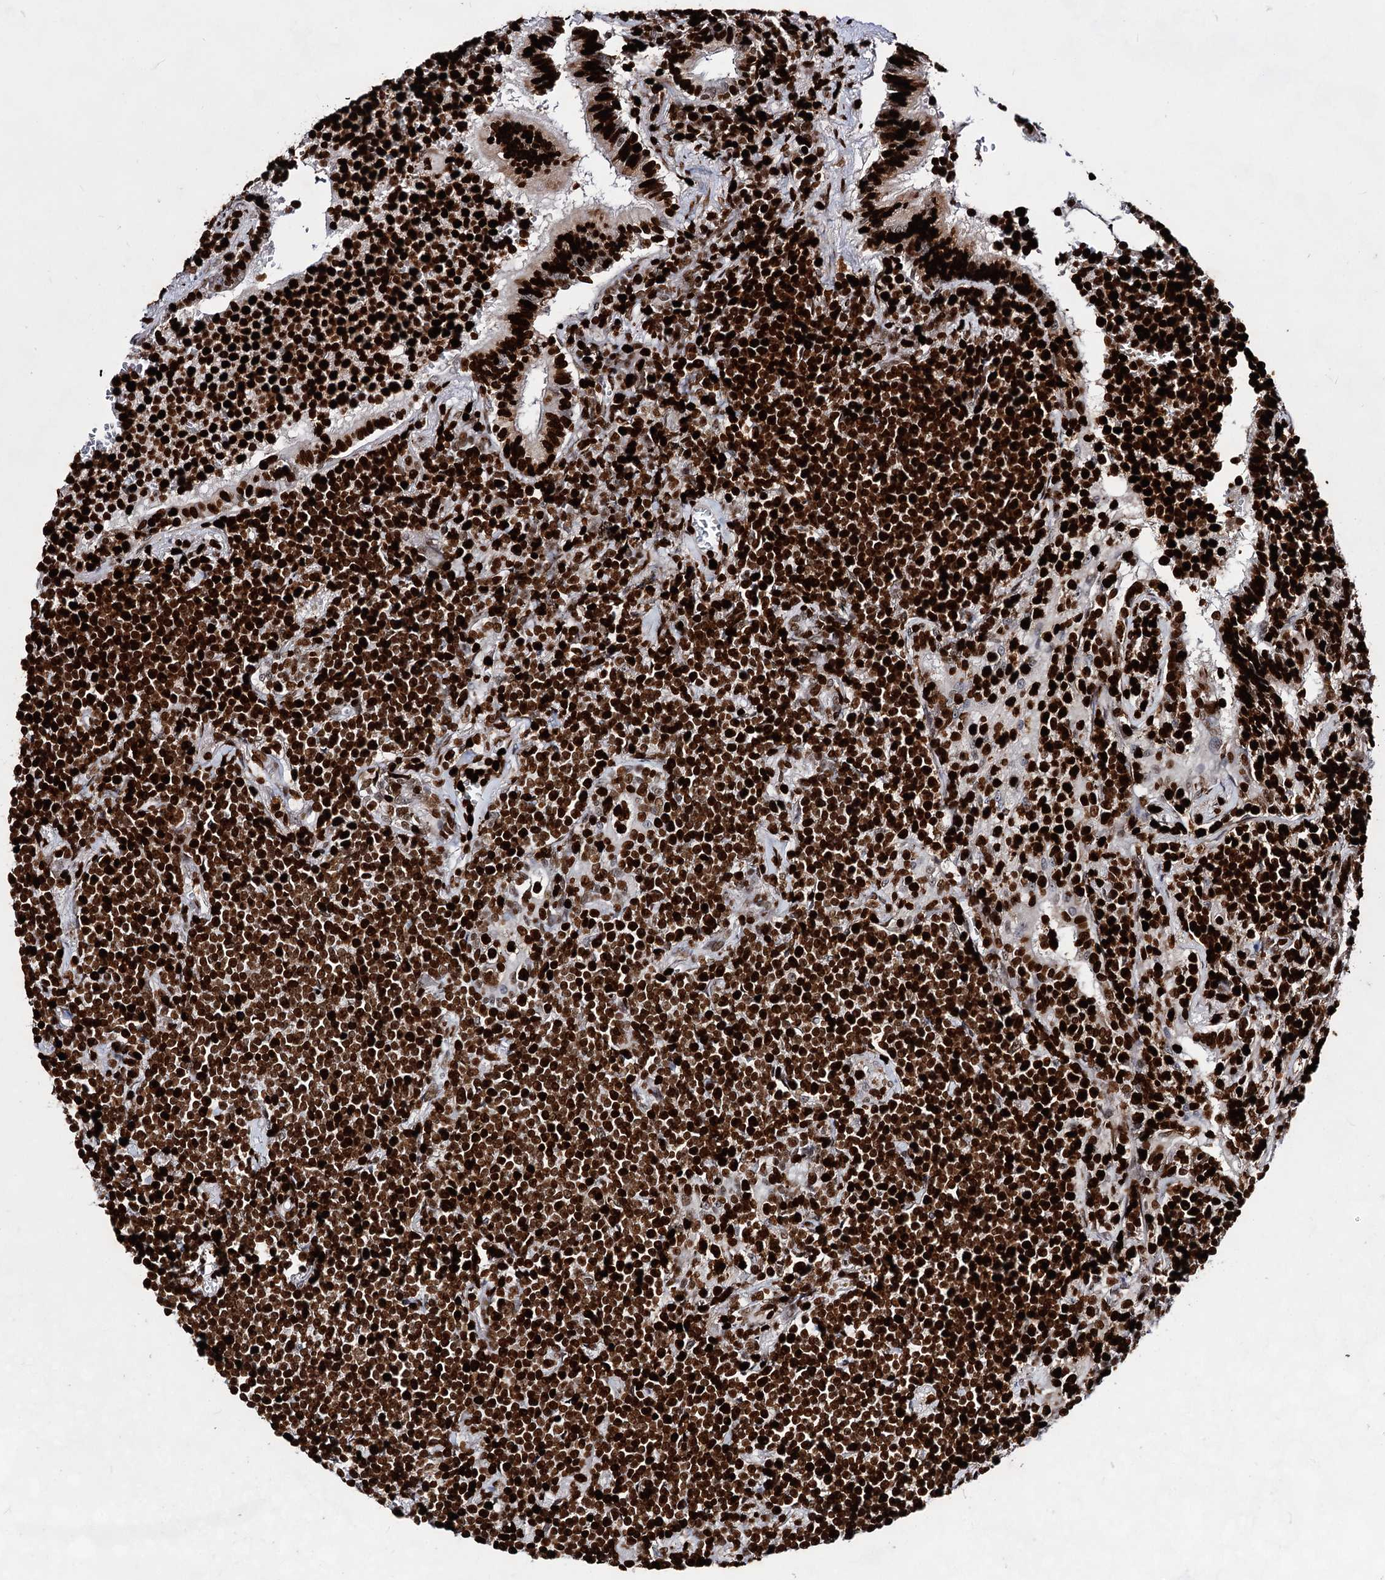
{"staining": {"intensity": "strong", "quantity": ">75%", "location": "nuclear"}, "tissue": "lymphoma", "cell_type": "Tumor cells", "image_type": "cancer", "snomed": [{"axis": "morphology", "description": "Malignant lymphoma, non-Hodgkin's type, Low grade"}, {"axis": "topography", "description": "Lung"}], "caption": "Immunohistochemical staining of human lymphoma demonstrates strong nuclear protein staining in about >75% of tumor cells. (brown staining indicates protein expression, while blue staining denotes nuclei).", "gene": "HMGB2", "patient": {"sex": "female", "age": 71}}